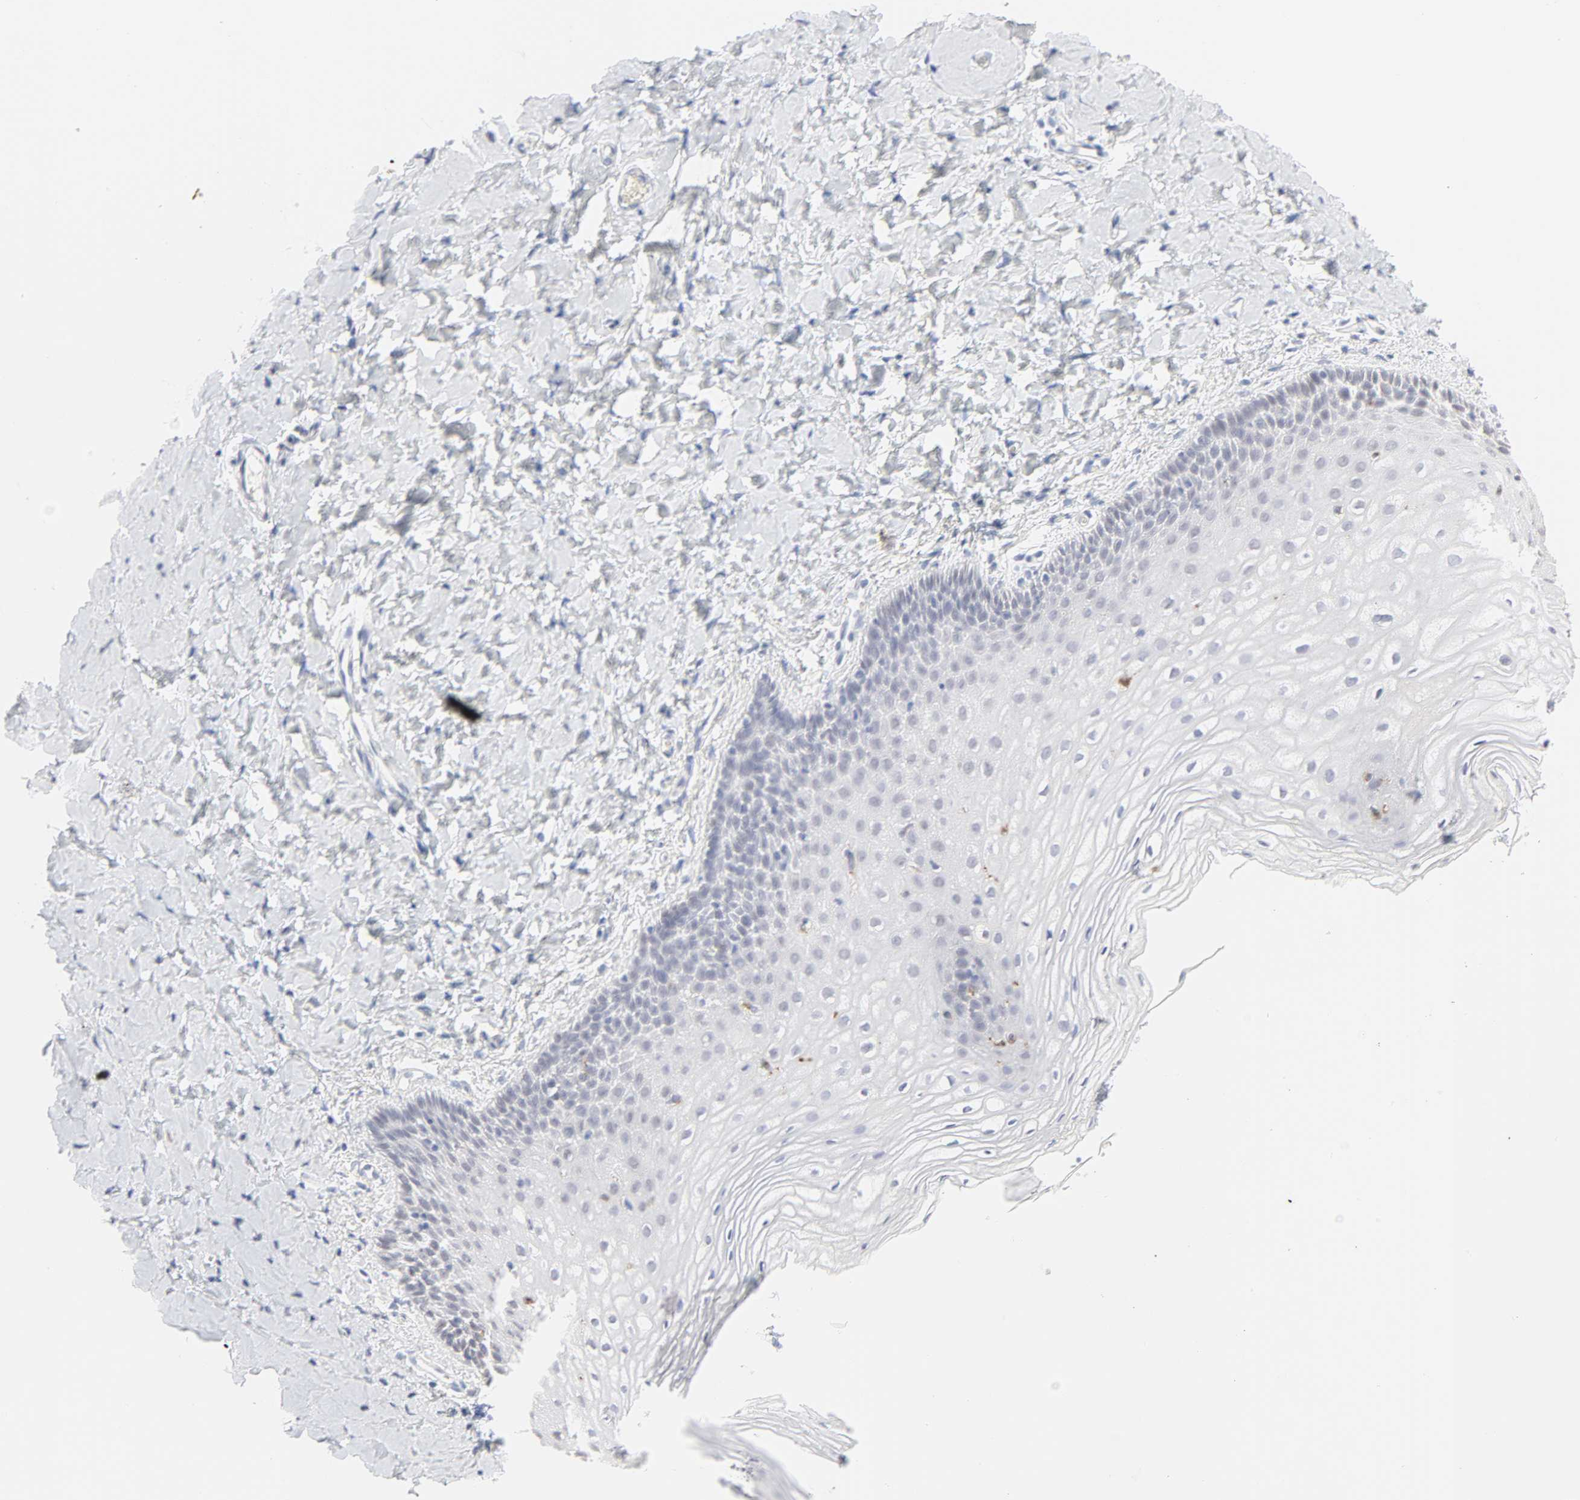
{"staining": {"intensity": "negative", "quantity": "none", "location": "none"}, "tissue": "vagina", "cell_type": "Squamous epithelial cells", "image_type": "normal", "snomed": [{"axis": "morphology", "description": "Normal tissue, NOS"}, {"axis": "topography", "description": "Vagina"}], "caption": "Human vagina stained for a protein using immunohistochemistry (IHC) reveals no staining in squamous epithelial cells.", "gene": "FCGBP", "patient": {"sex": "female", "age": 55}}